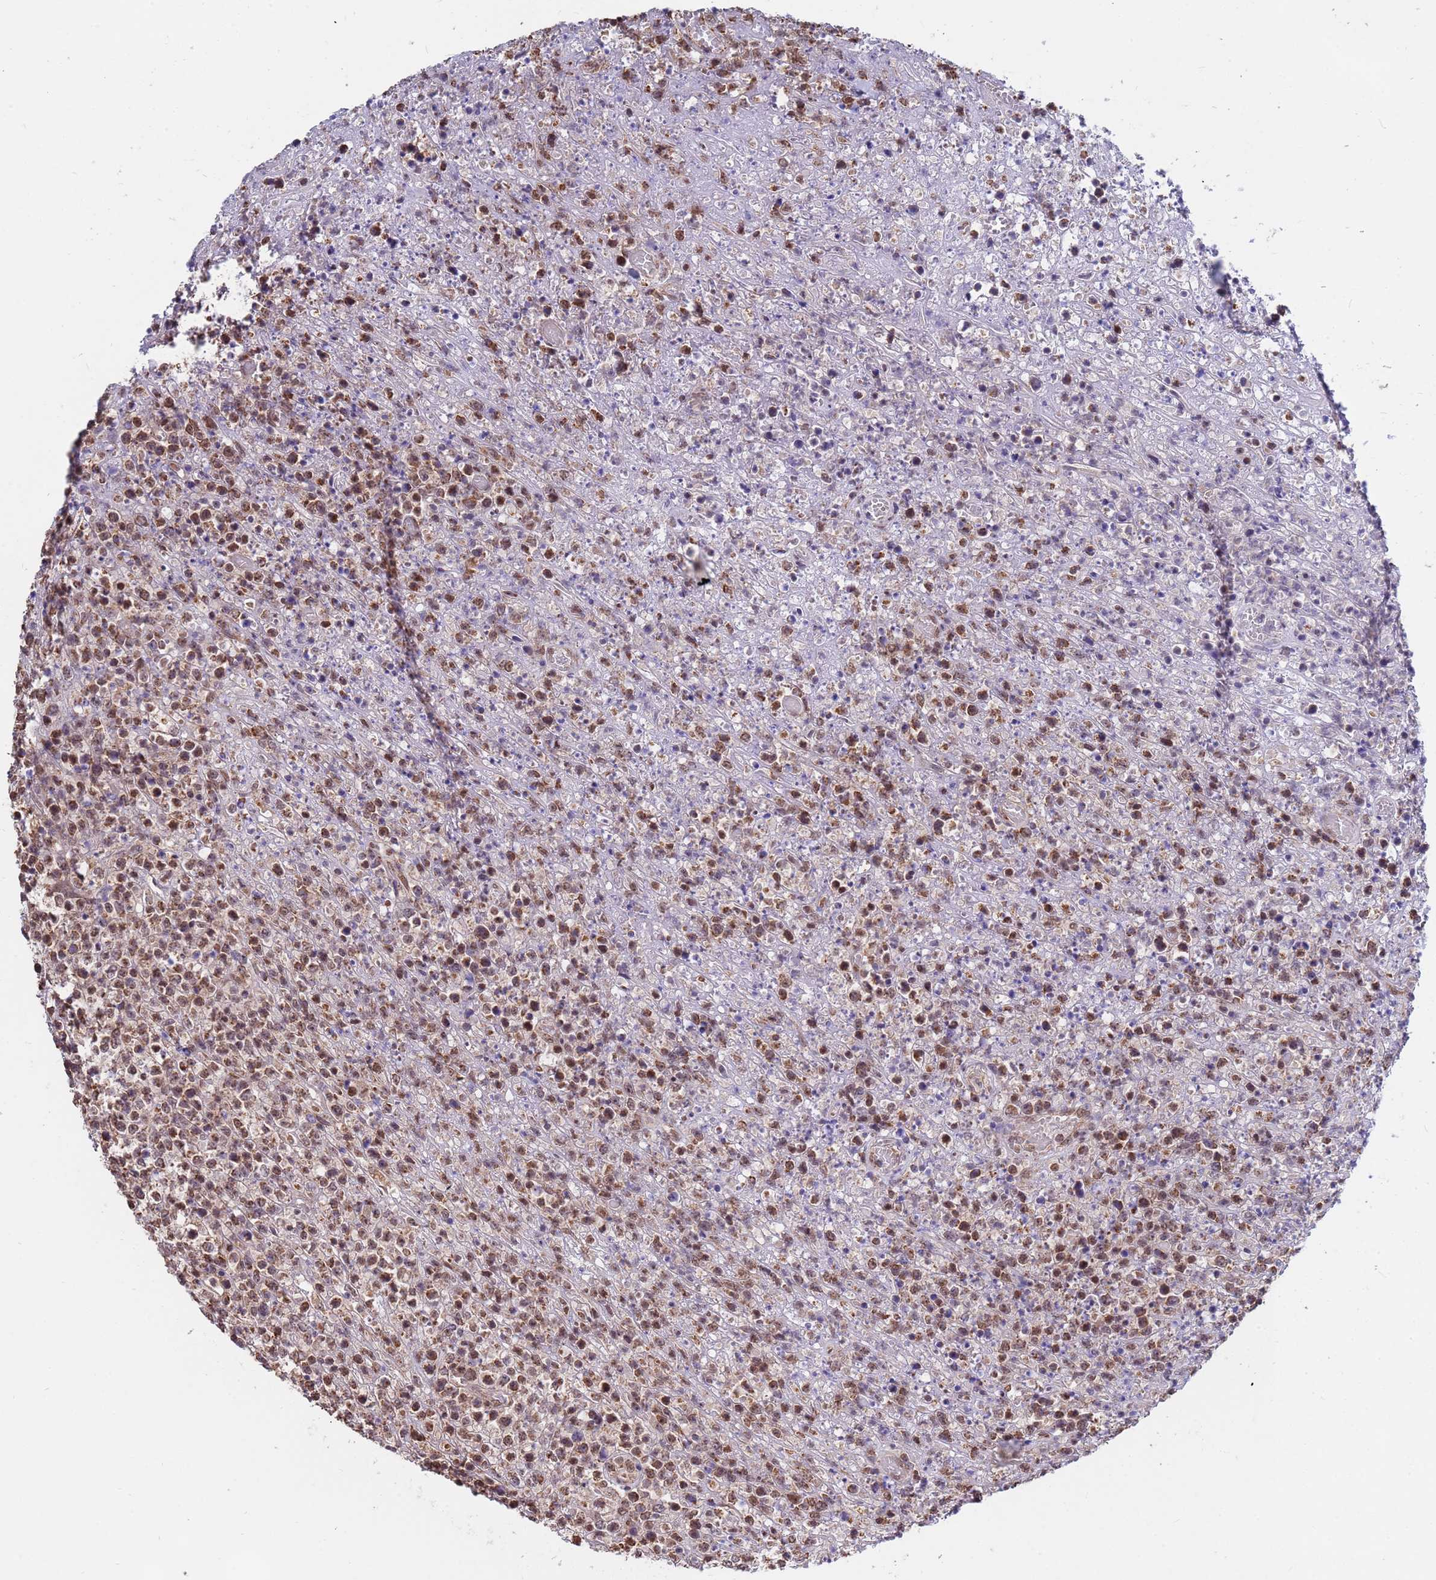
{"staining": {"intensity": "moderate", "quantity": ">75%", "location": "nuclear"}, "tissue": "lymphoma", "cell_type": "Tumor cells", "image_type": "cancer", "snomed": [{"axis": "morphology", "description": "Malignant lymphoma, non-Hodgkin's type, High grade"}, {"axis": "topography", "description": "Colon"}], "caption": "An image of human high-grade malignant lymphoma, non-Hodgkin's type stained for a protein reveals moderate nuclear brown staining in tumor cells.", "gene": "DENND2B", "patient": {"sex": "female", "age": 53}}